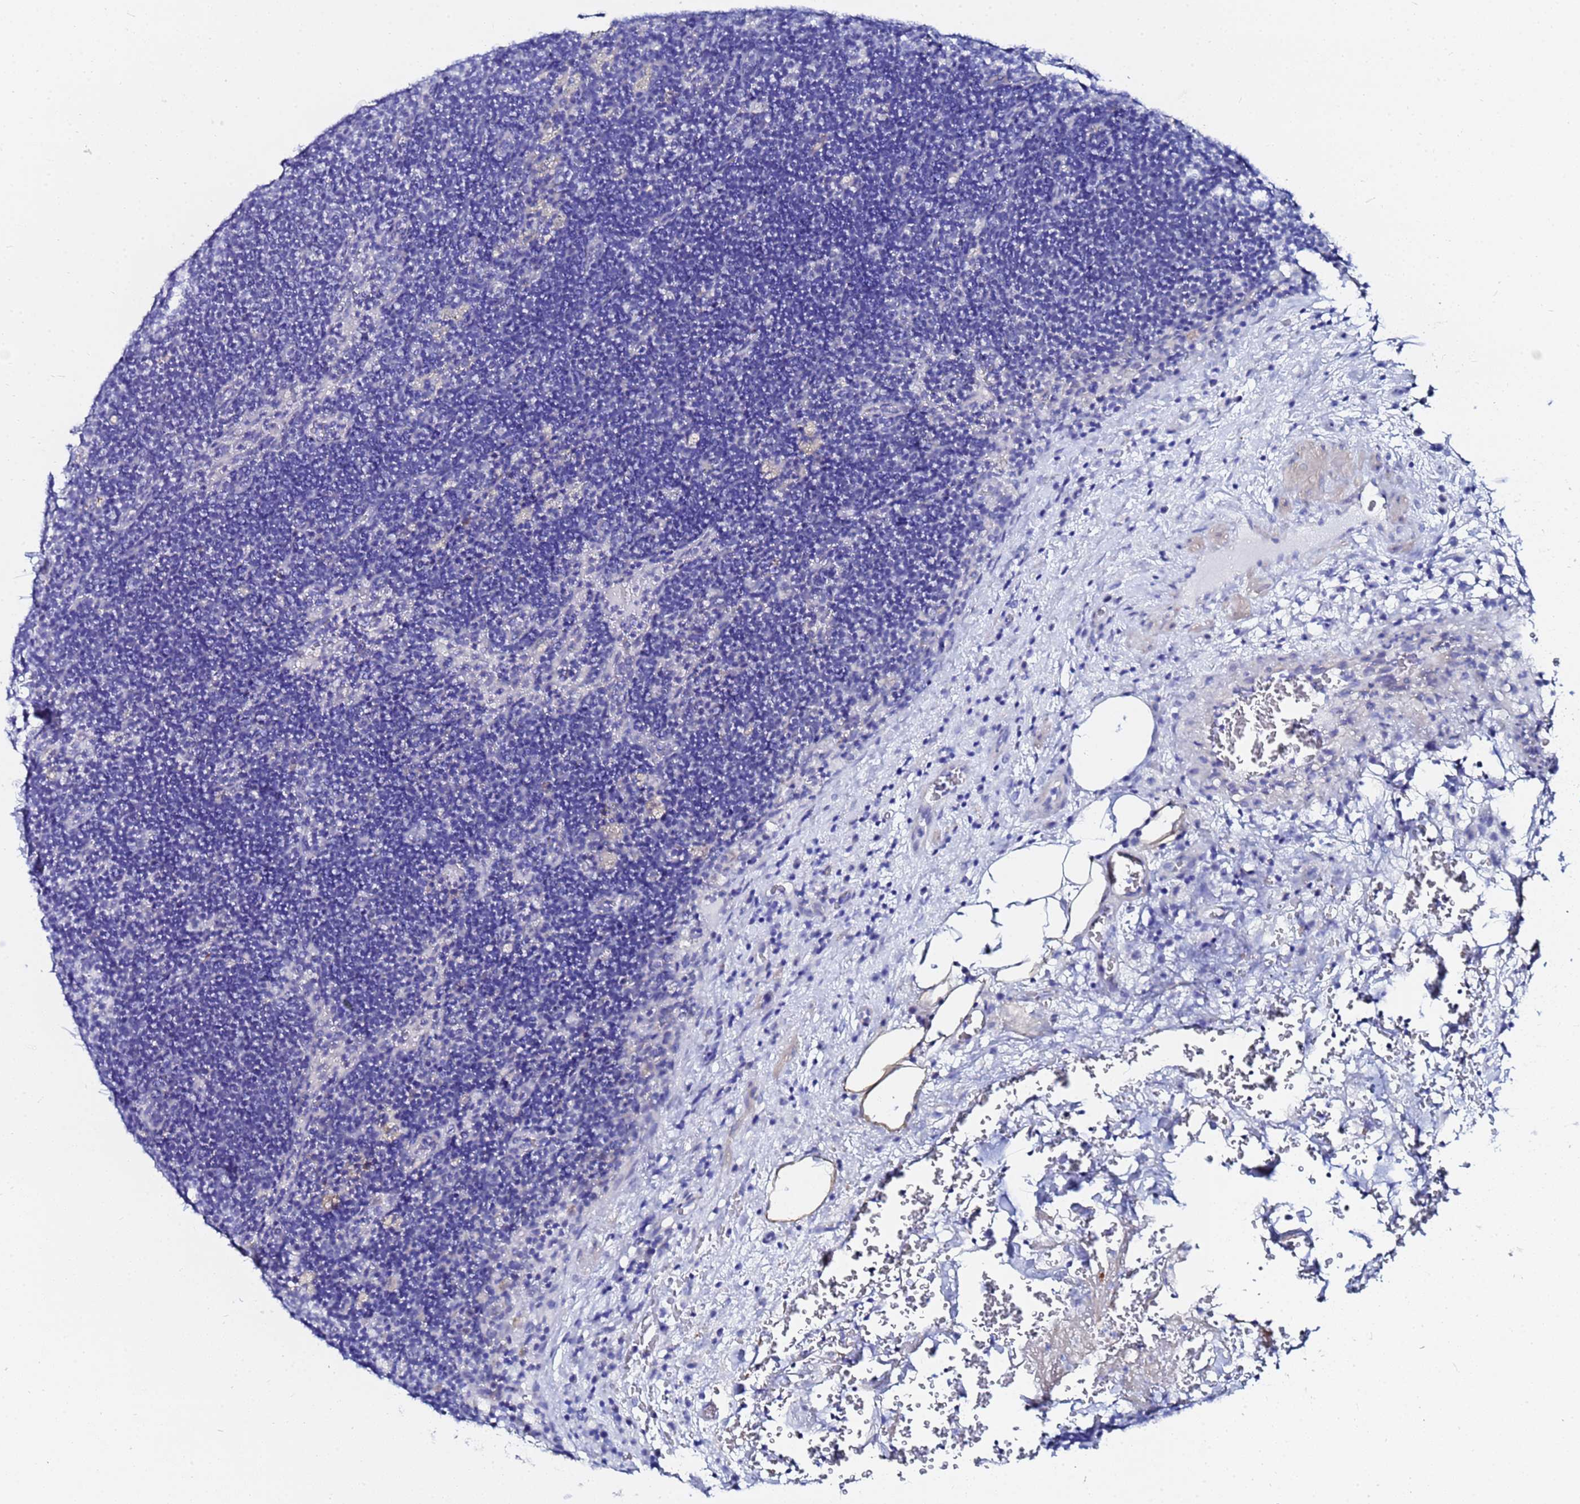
{"staining": {"intensity": "negative", "quantity": "none", "location": "none"}, "tissue": "lymph node", "cell_type": "Germinal center cells", "image_type": "normal", "snomed": [{"axis": "morphology", "description": "Normal tissue, NOS"}, {"axis": "topography", "description": "Lymph node"}], "caption": "DAB immunohistochemical staining of benign lymph node shows no significant expression in germinal center cells.", "gene": "ZNF26", "patient": {"sex": "female", "age": 70}}